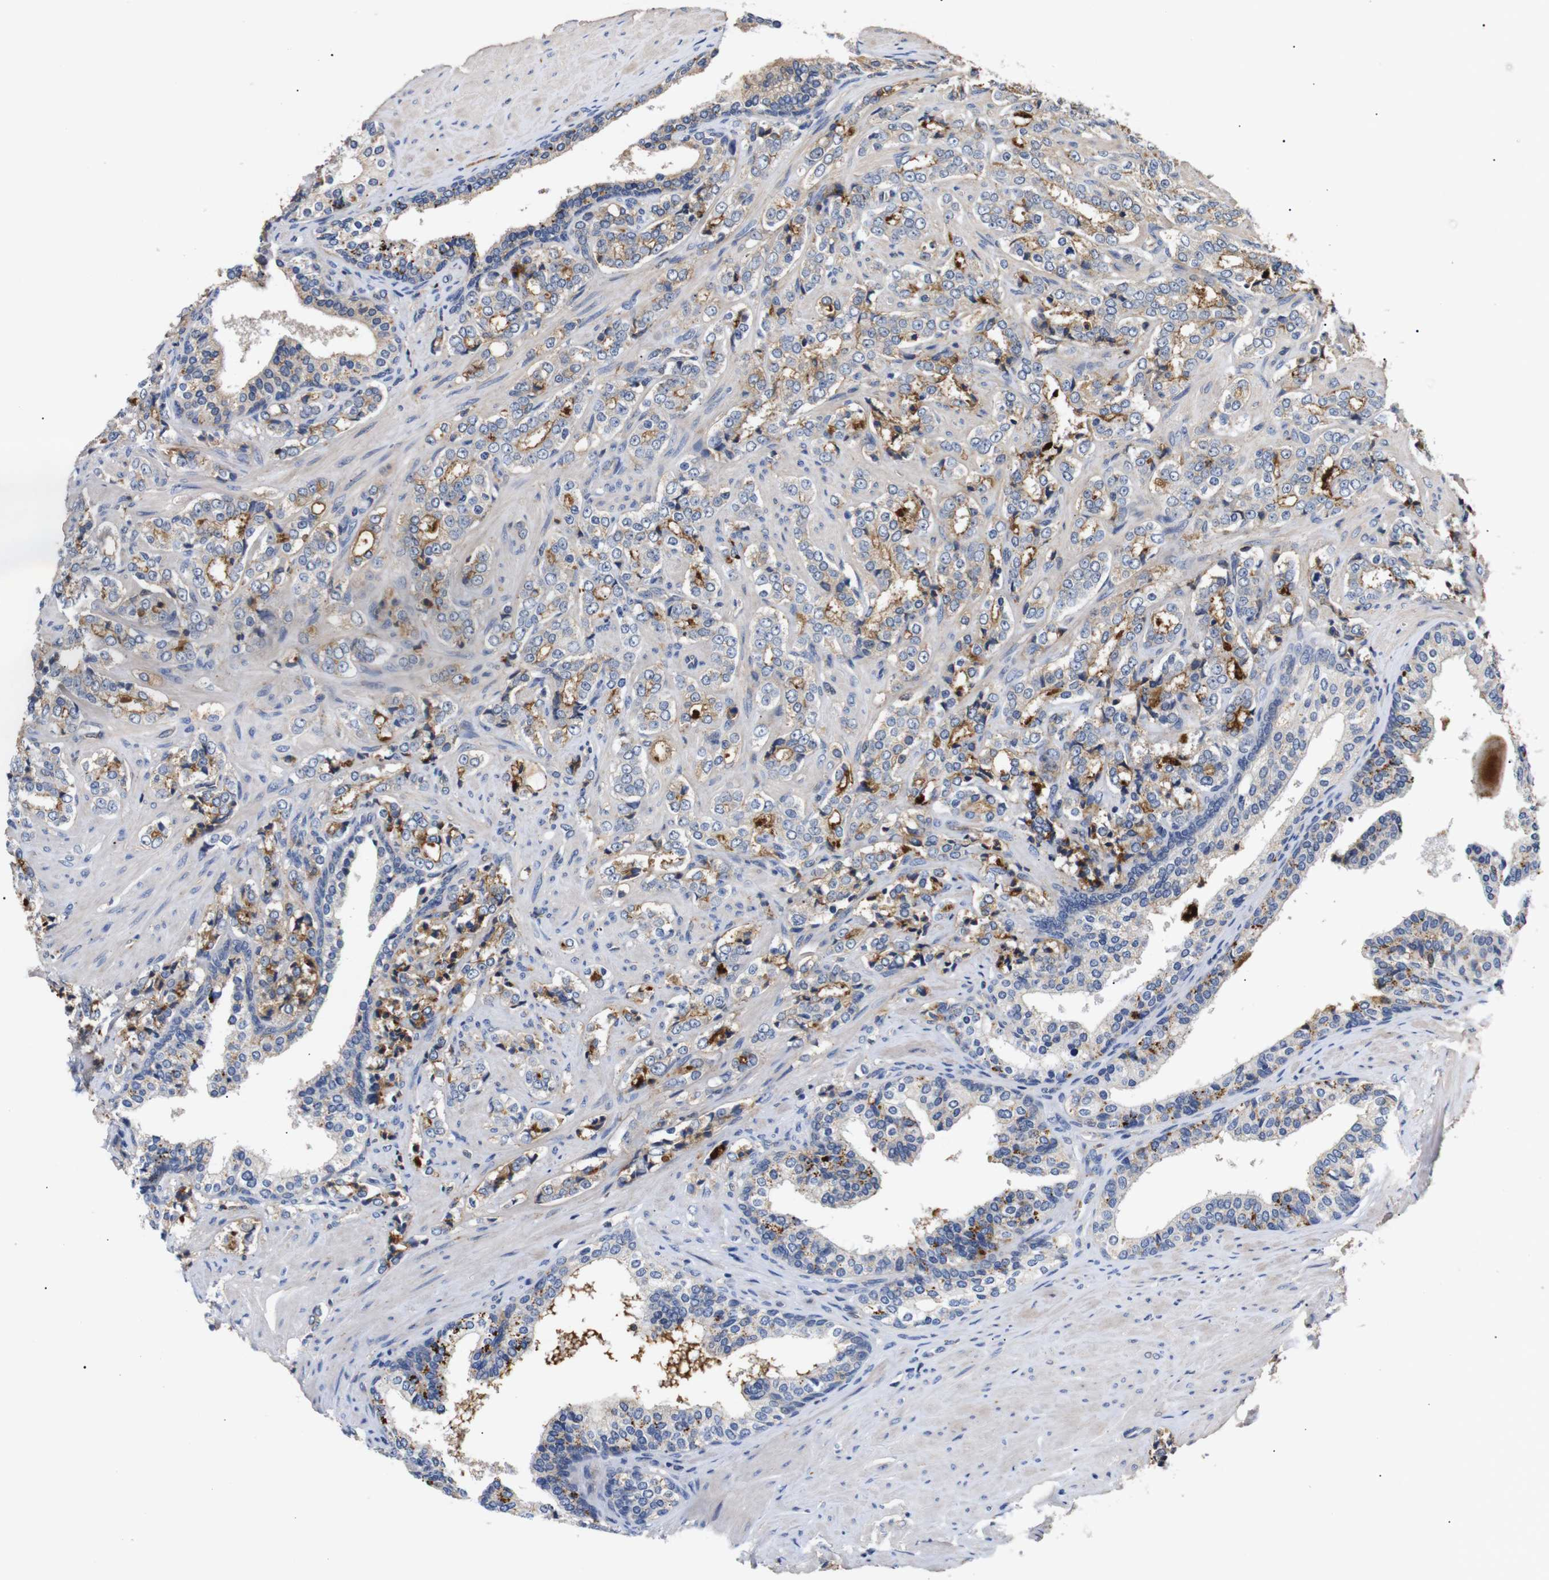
{"staining": {"intensity": "moderate", "quantity": "25%-75%", "location": "cytoplasmic/membranous"}, "tissue": "prostate cancer", "cell_type": "Tumor cells", "image_type": "cancer", "snomed": [{"axis": "morphology", "description": "Adenocarcinoma, Low grade"}, {"axis": "topography", "description": "Prostate"}], "caption": "IHC of human prostate cancer (low-grade adenocarcinoma) exhibits medium levels of moderate cytoplasmic/membranous positivity in approximately 25%-75% of tumor cells. The staining was performed using DAB (3,3'-diaminobenzidine), with brown indicating positive protein expression. Nuclei are stained blue with hematoxylin.", "gene": "SDCBP", "patient": {"sex": "male", "age": 60}}